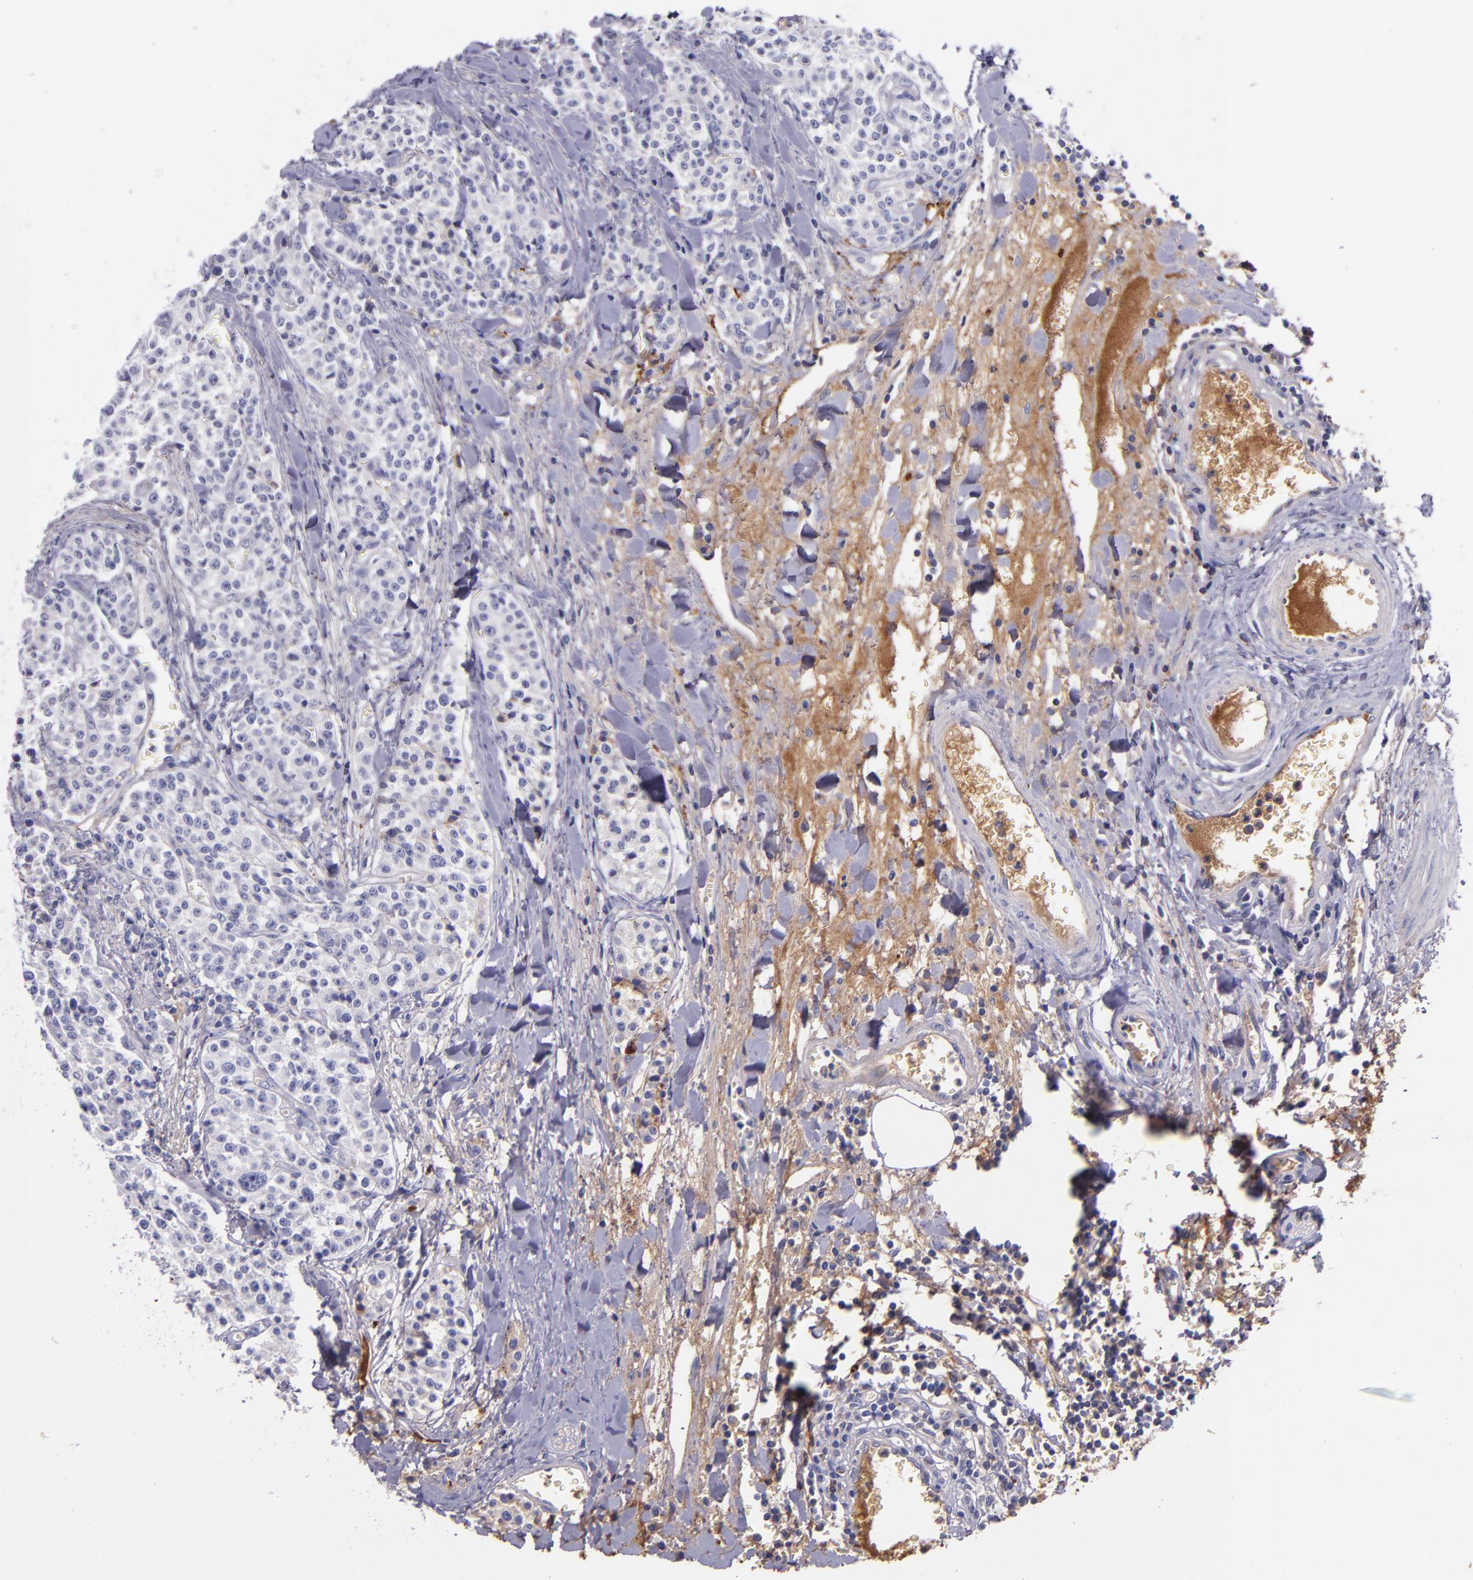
{"staining": {"intensity": "negative", "quantity": "none", "location": "none"}, "tissue": "carcinoid", "cell_type": "Tumor cells", "image_type": "cancer", "snomed": [{"axis": "morphology", "description": "Carcinoid, malignant, NOS"}, {"axis": "topography", "description": "Stomach"}], "caption": "Image shows no significant protein positivity in tumor cells of carcinoid.", "gene": "KNG1", "patient": {"sex": "female", "age": 76}}